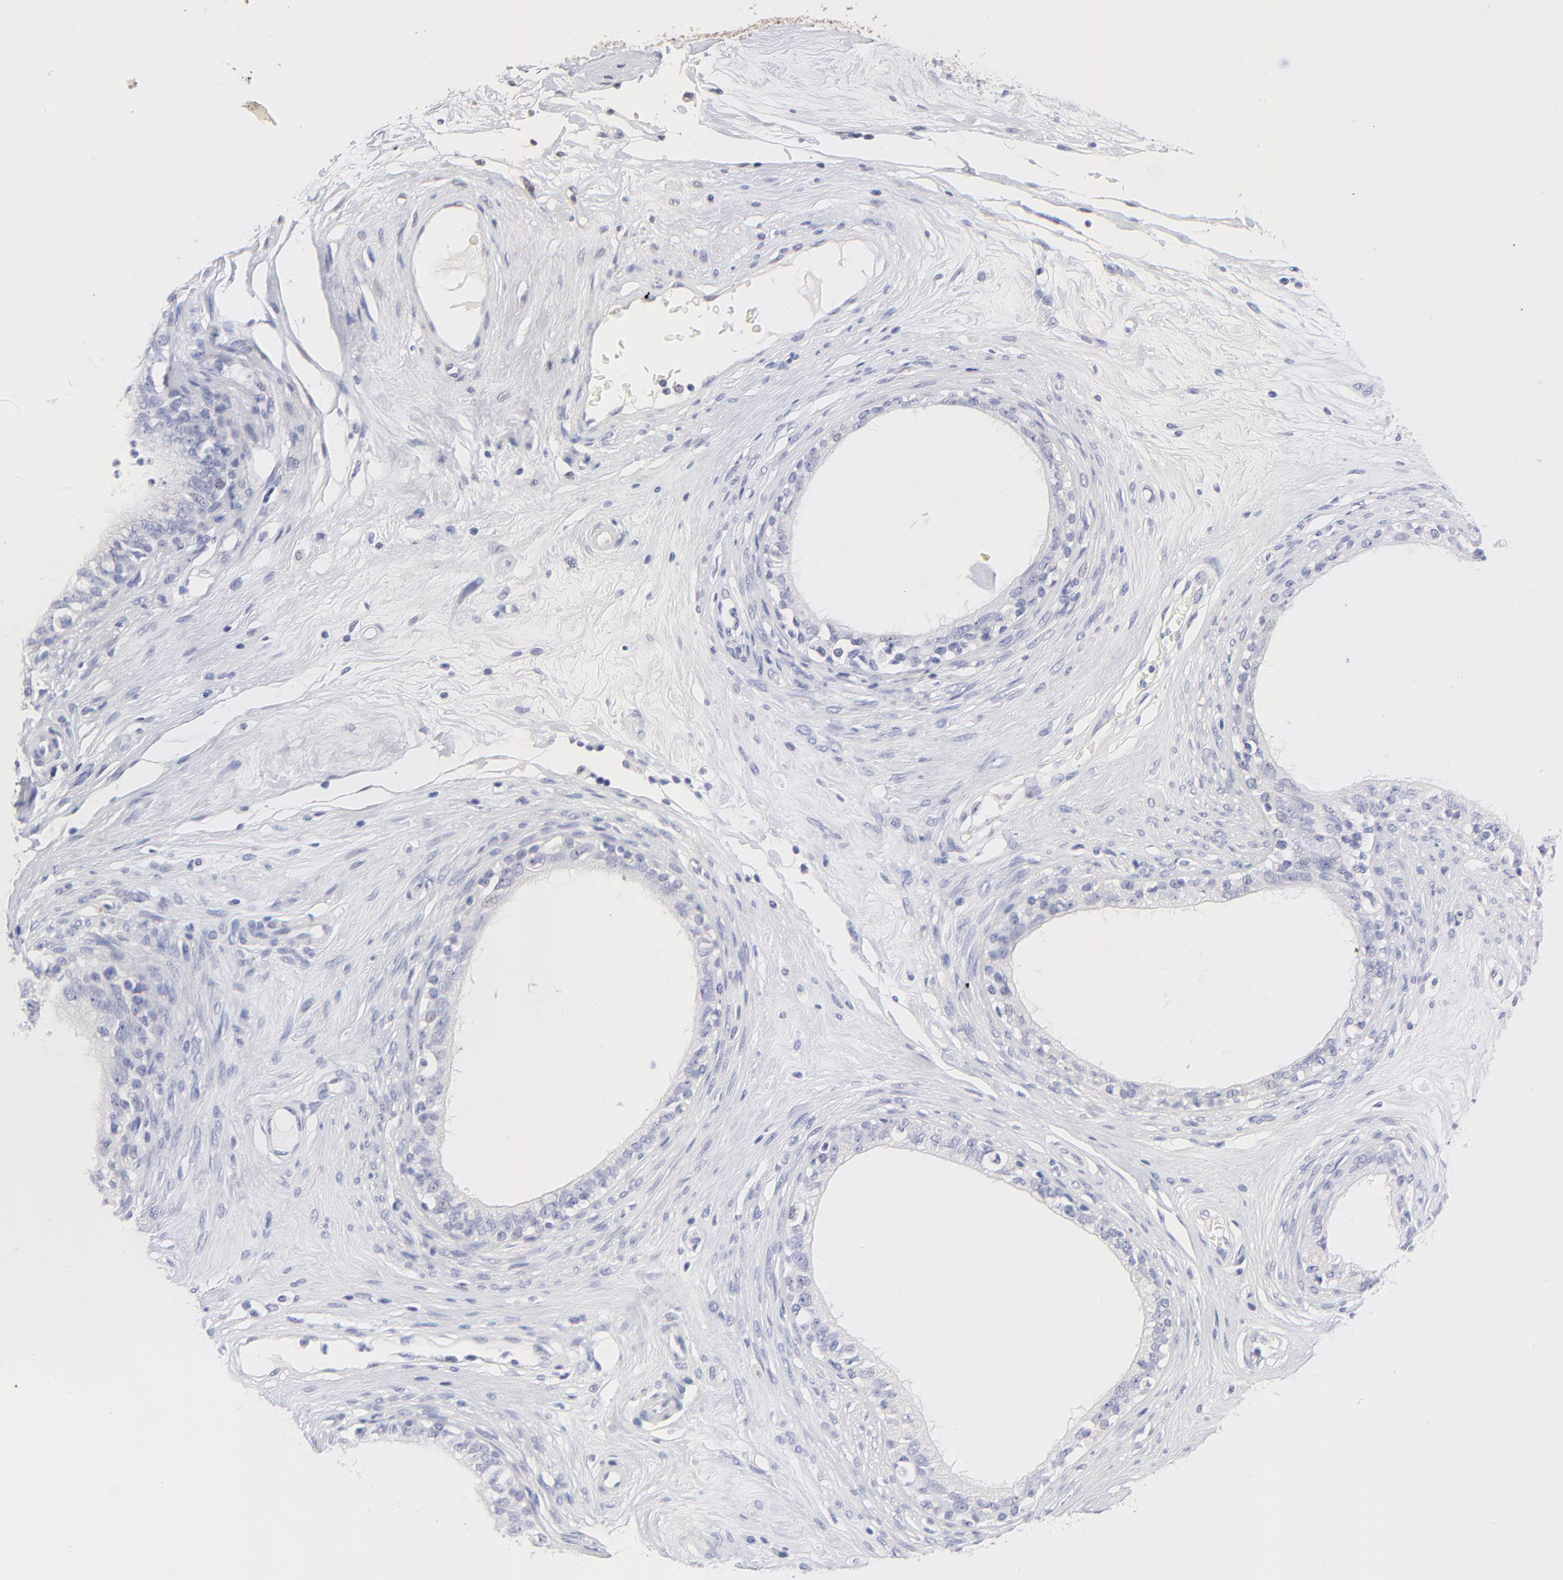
{"staining": {"intensity": "weak", "quantity": "25%-75%", "location": "nuclear"}, "tissue": "epididymis", "cell_type": "Glandular cells", "image_type": "normal", "snomed": [{"axis": "morphology", "description": "Normal tissue, NOS"}, {"axis": "morphology", "description": "Inflammation, NOS"}, {"axis": "topography", "description": "Epididymis"}], "caption": "Immunohistochemical staining of benign human epididymis demonstrates 25%-75% levels of weak nuclear protein expression in approximately 25%-75% of glandular cells. Immunohistochemistry stains the protein of interest in brown and the nuclei are stained blue.", "gene": "PSMC4", "patient": {"sex": "male", "age": 84}}